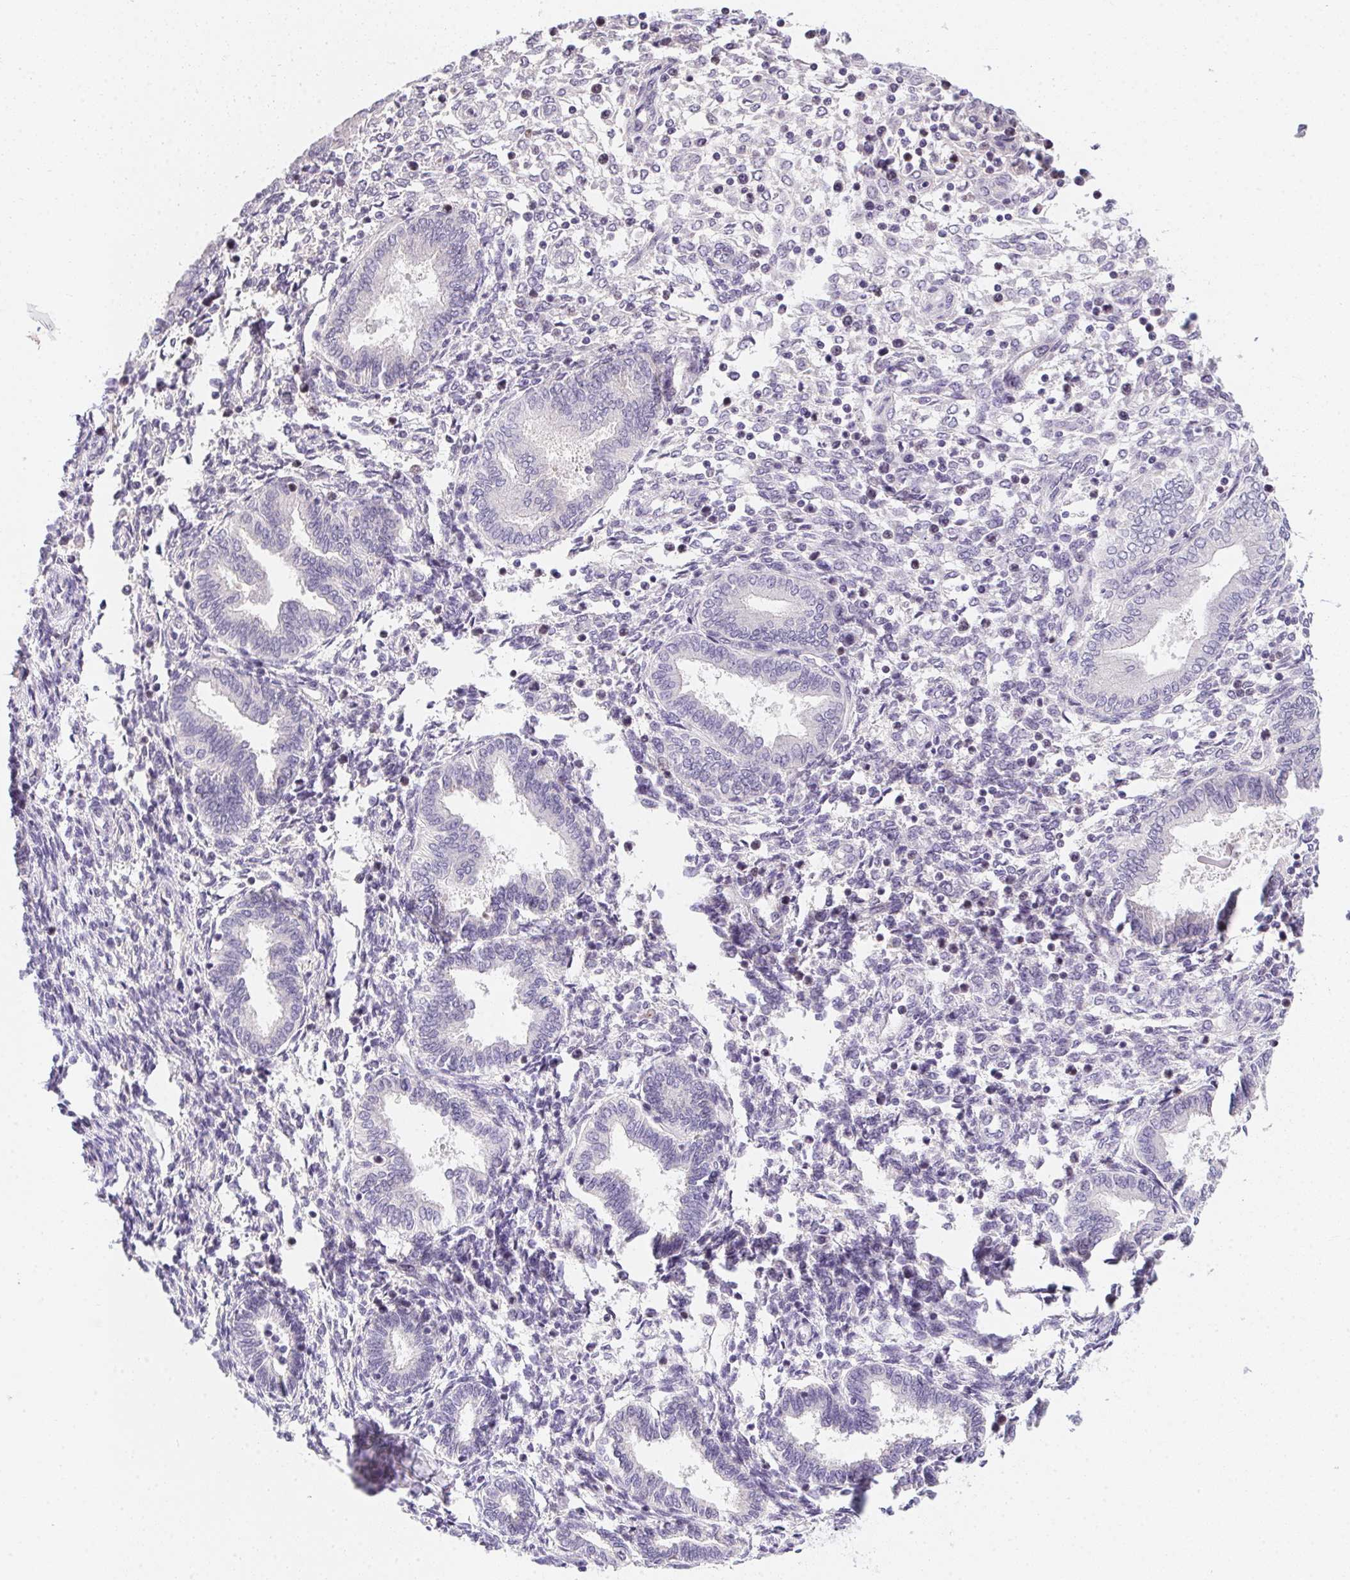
{"staining": {"intensity": "negative", "quantity": "none", "location": "none"}, "tissue": "endometrium", "cell_type": "Cells in endometrial stroma", "image_type": "normal", "snomed": [{"axis": "morphology", "description": "Normal tissue, NOS"}, {"axis": "topography", "description": "Endometrium"}], "caption": "An immunohistochemistry (IHC) micrograph of benign endometrium is shown. There is no staining in cells in endometrial stroma of endometrium.", "gene": "HELLS", "patient": {"sex": "female", "age": 42}}